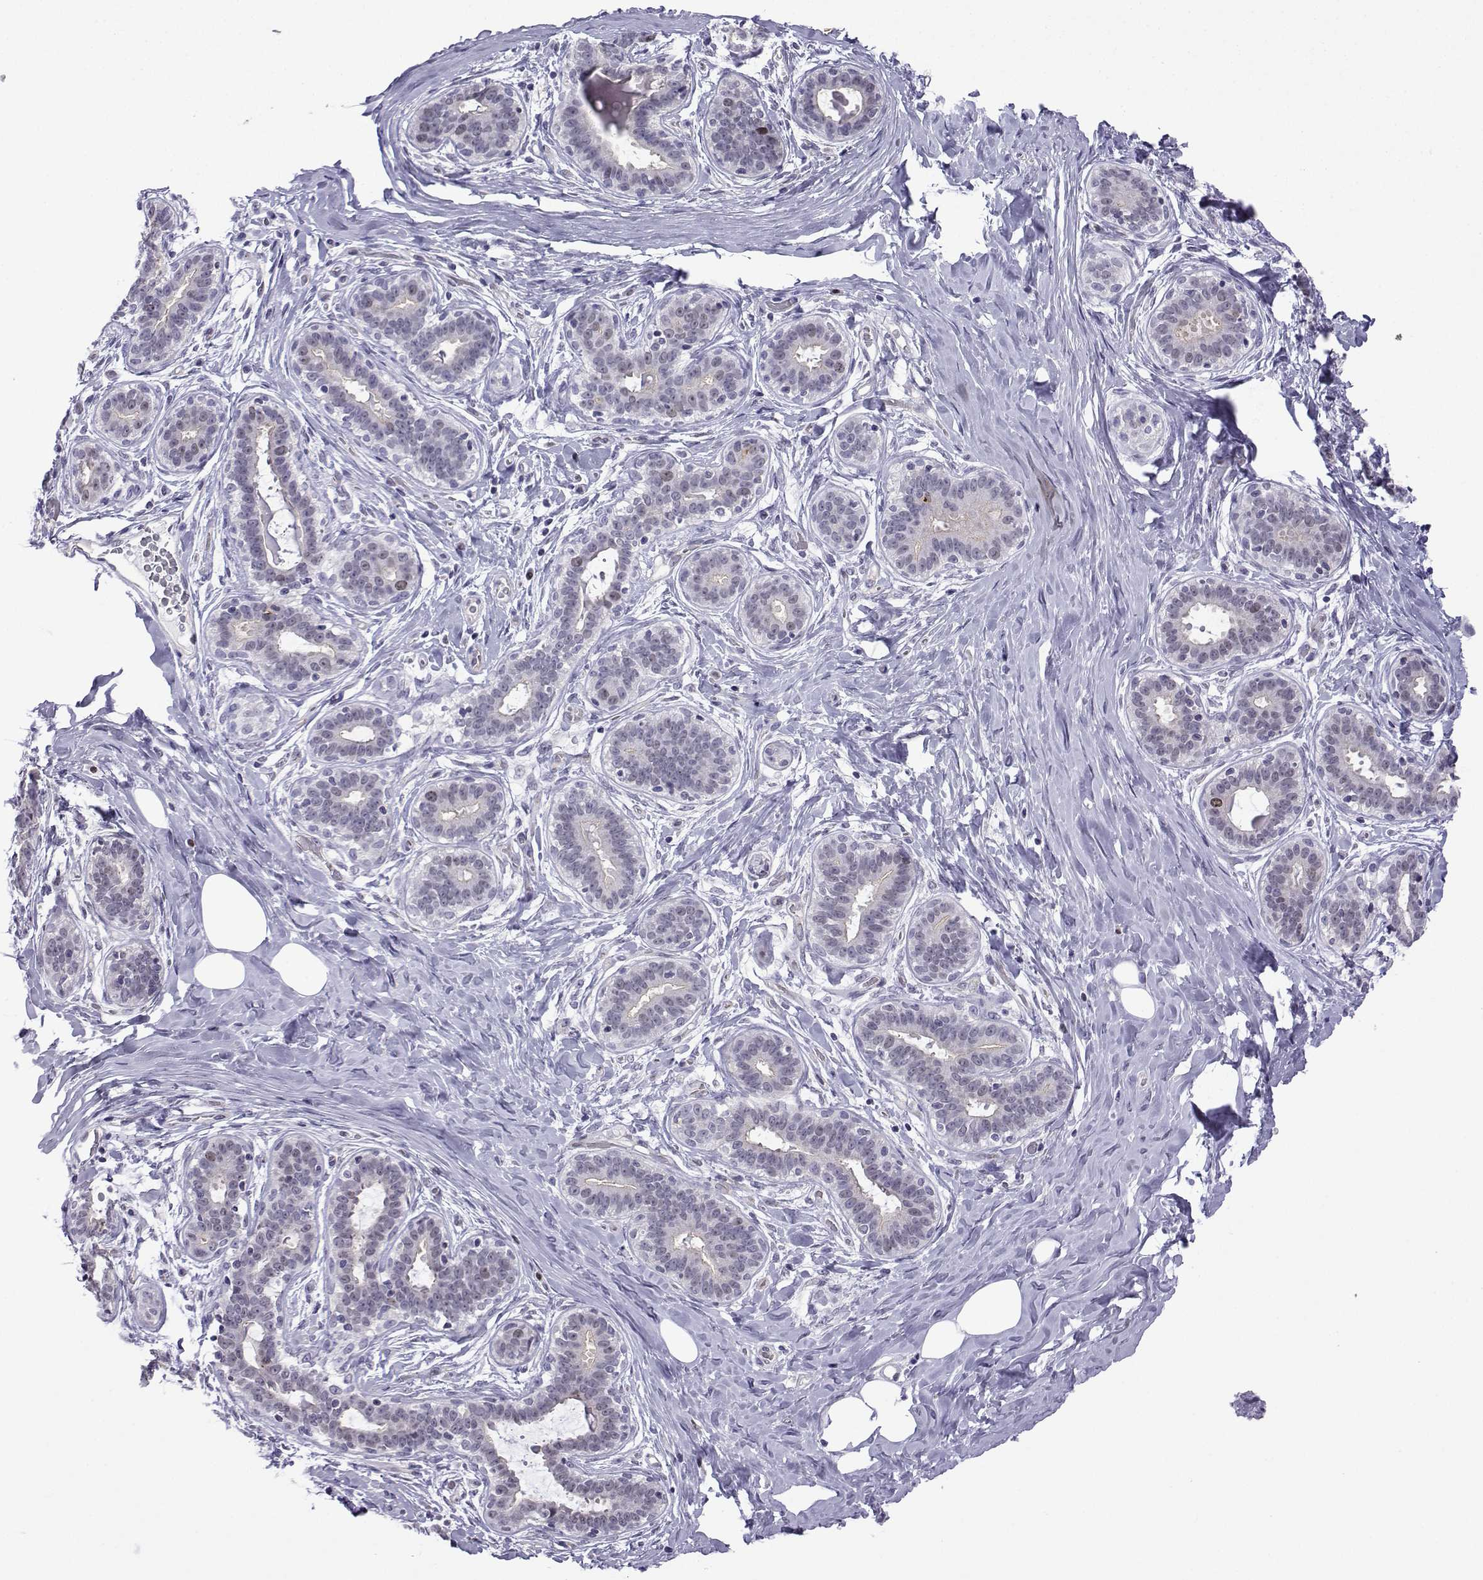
{"staining": {"intensity": "negative", "quantity": "none", "location": "none"}, "tissue": "breast", "cell_type": "Adipocytes", "image_type": "normal", "snomed": [{"axis": "morphology", "description": "Normal tissue, NOS"}, {"axis": "topography", "description": "Skin"}, {"axis": "topography", "description": "Breast"}], "caption": "Breast stained for a protein using IHC displays no positivity adipocytes.", "gene": "INCENP", "patient": {"sex": "female", "age": 43}}